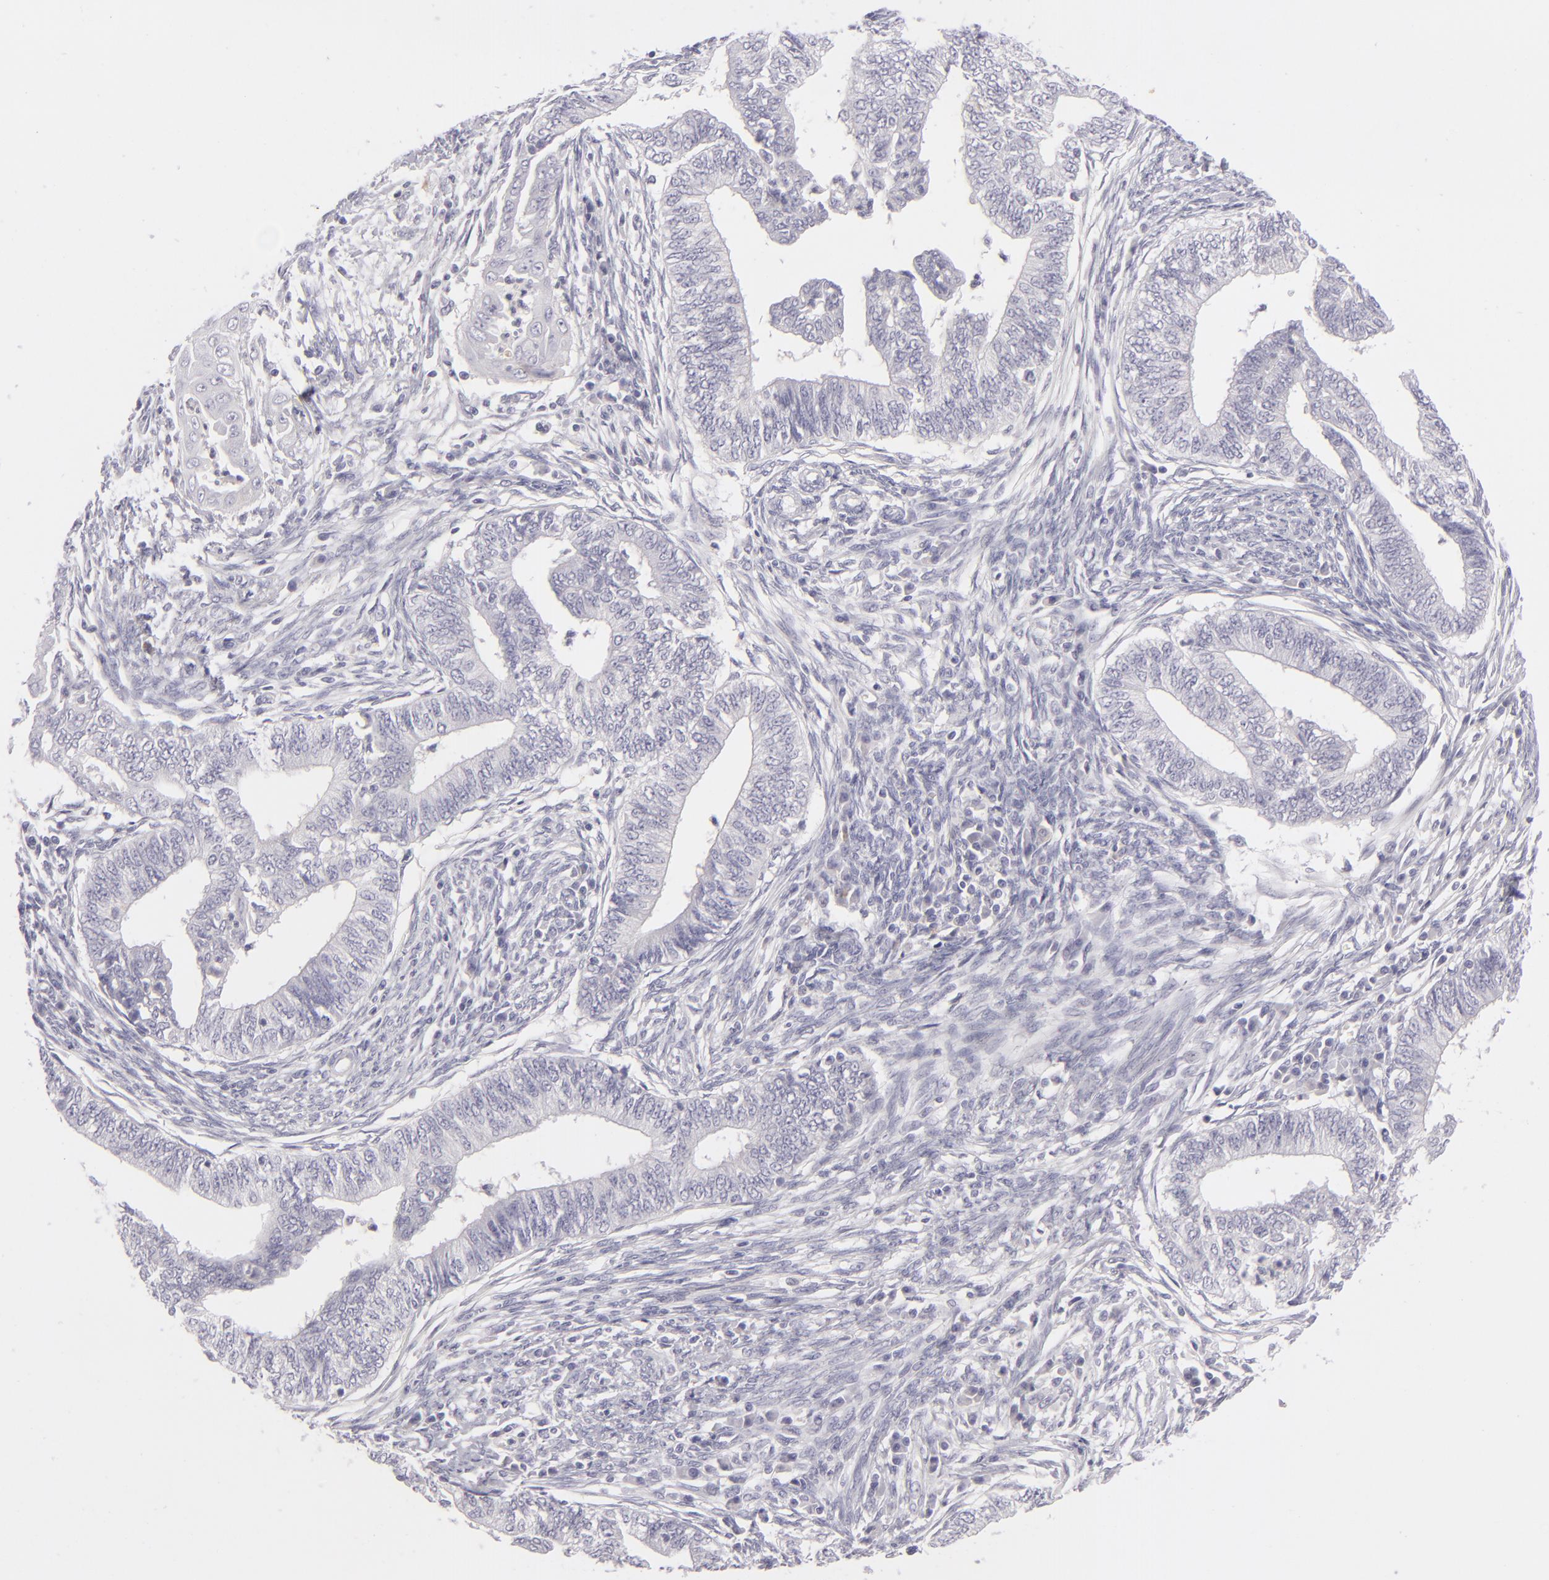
{"staining": {"intensity": "negative", "quantity": "none", "location": "none"}, "tissue": "endometrial cancer", "cell_type": "Tumor cells", "image_type": "cancer", "snomed": [{"axis": "morphology", "description": "Adenocarcinoma, NOS"}, {"axis": "topography", "description": "Endometrium"}], "caption": "This is an immunohistochemistry (IHC) histopathology image of endometrial cancer. There is no staining in tumor cells.", "gene": "TNNC1", "patient": {"sex": "female", "age": 66}}